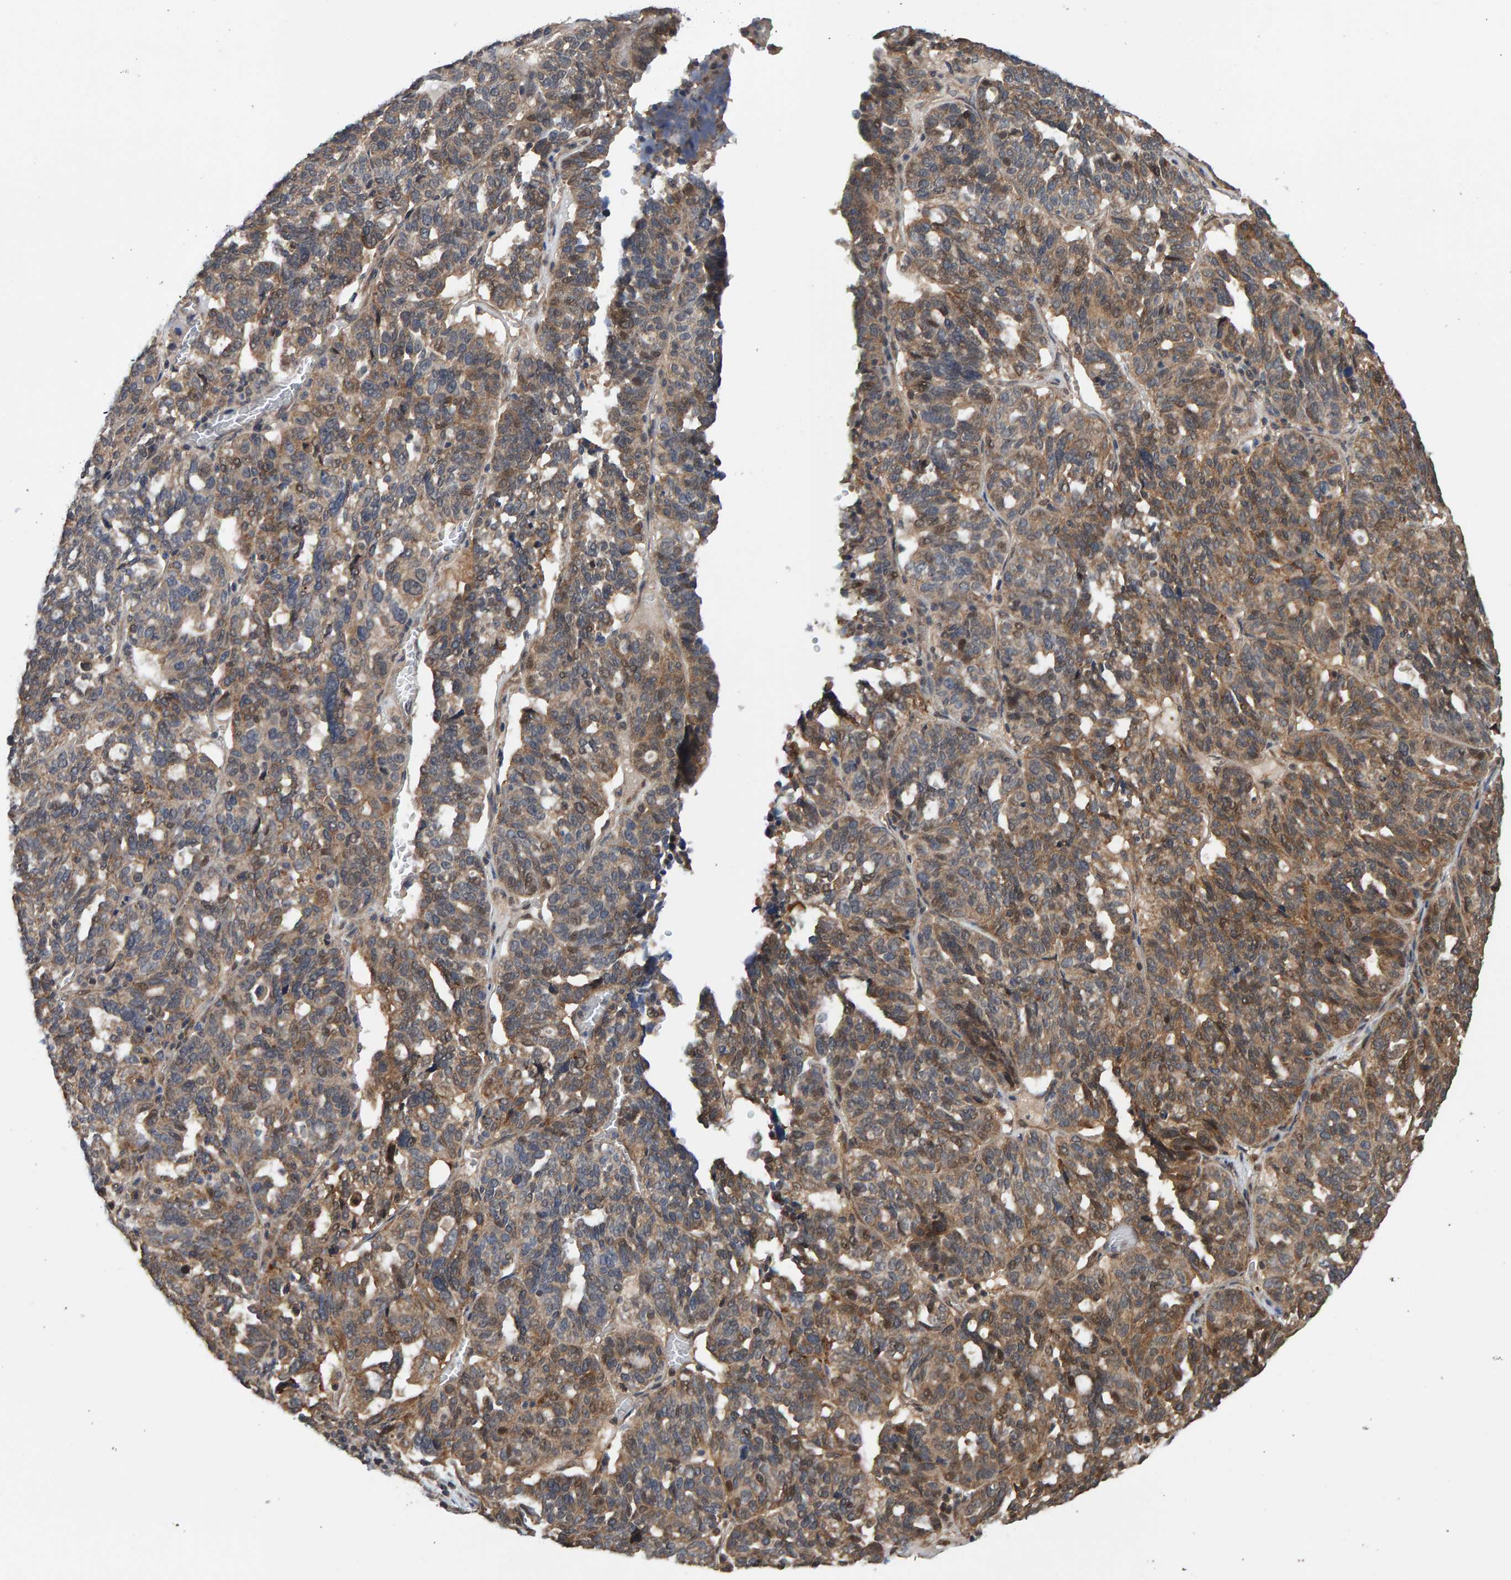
{"staining": {"intensity": "moderate", "quantity": ">75%", "location": "cytoplasmic/membranous"}, "tissue": "ovarian cancer", "cell_type": "Tumor cells", "image_type": "cancer", "snomed": [{"axis": "morphology", "description": "Cystadenocarcinoma, serous, NOS"}, {"axis": "topography", "description": "Ovary"}], "caption": "A histopathology image of ovarian cancer (serous cystadenocarcinoma) stained for a protein displays moderate cytoplasmic/membranous brown staining in tumor cells.", "gene": "SCRN2", "patient": {"sex": "female", "age": 59}}